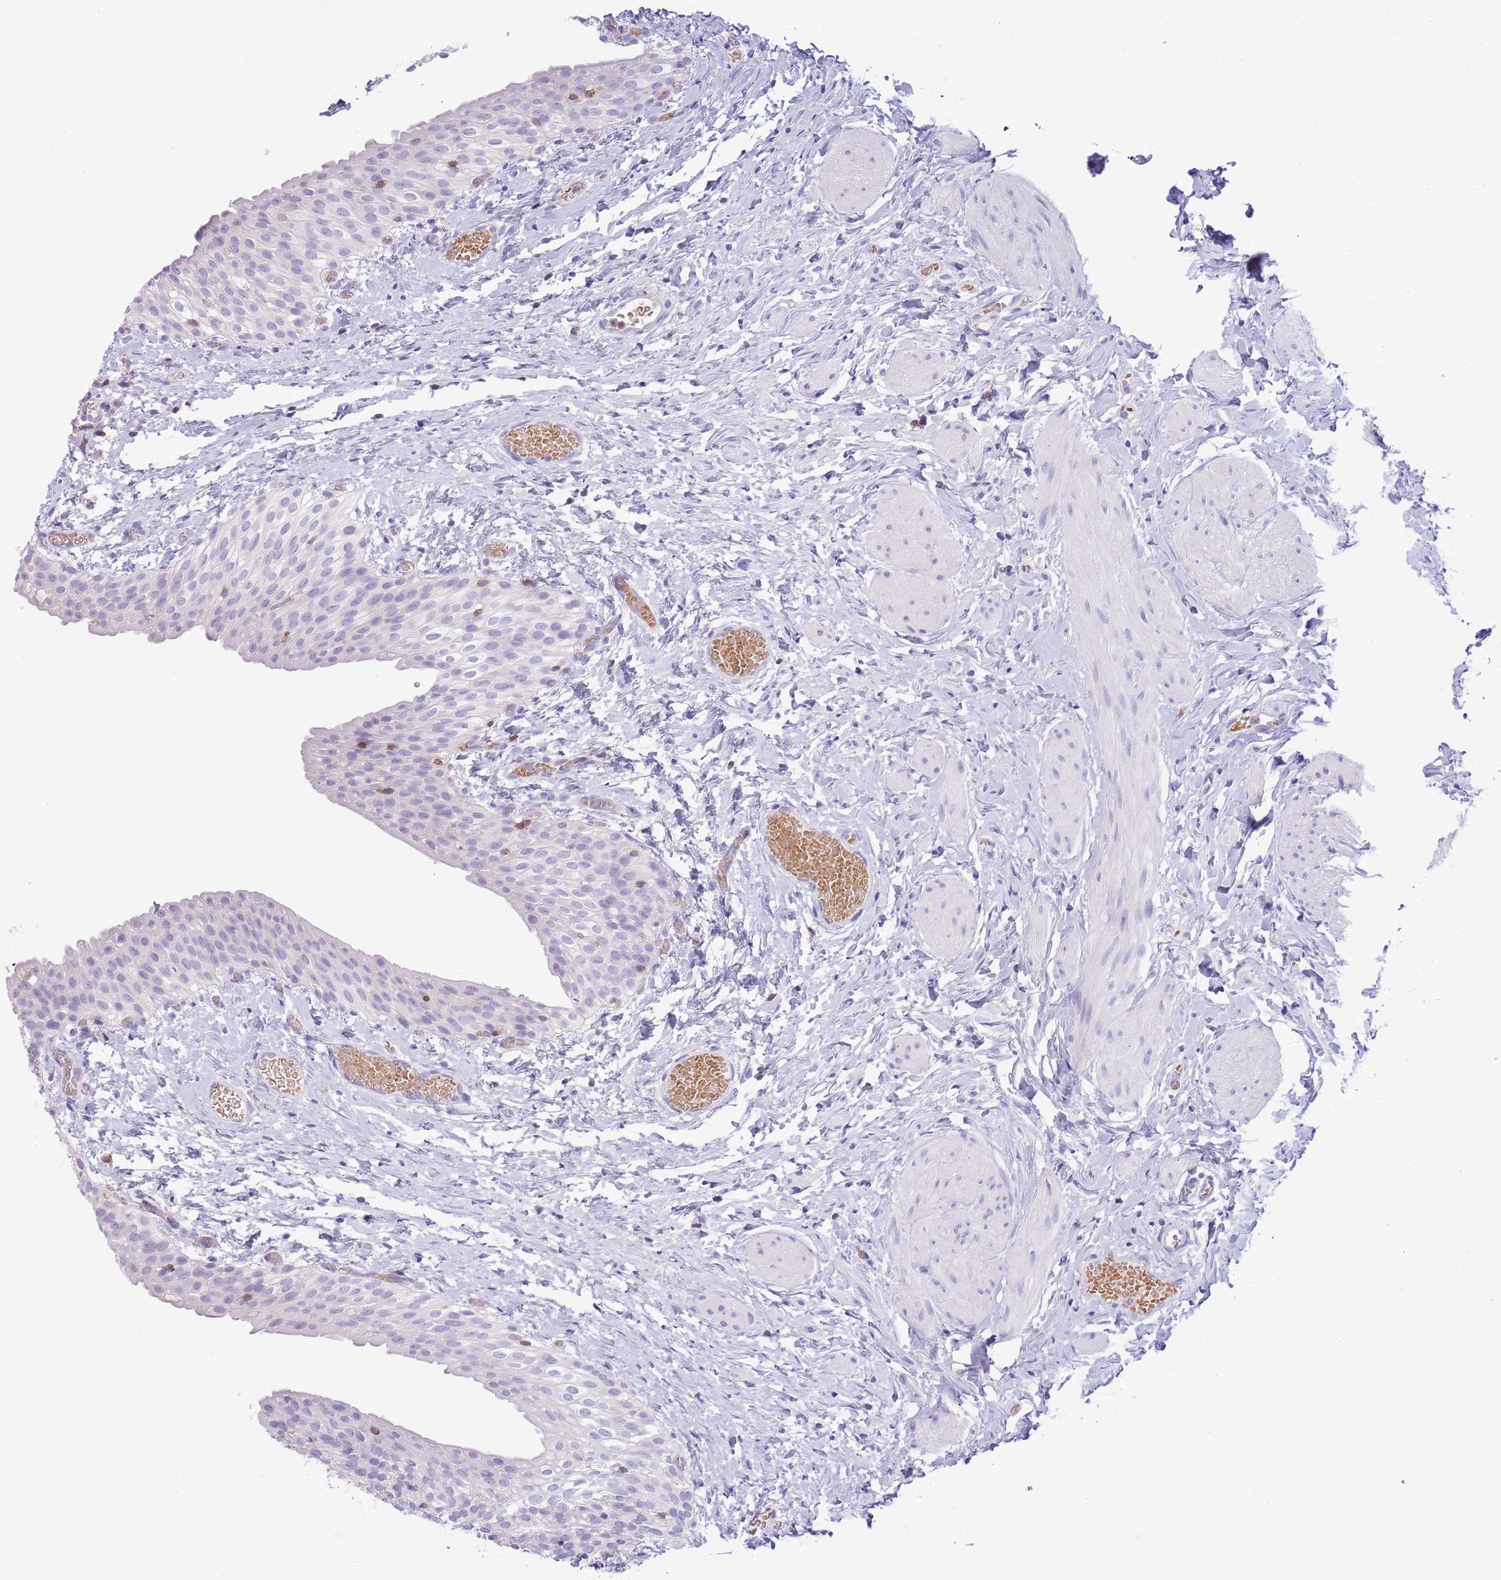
{"staining": {"intensity": "negative", "quantity": "none", "location": "none"}, "tissue": "urinary bladder", "cell_type": "Urothelial cells", "image_type": "normal", "snomed": [{"axis": "morphology", "description": "Normal tissue, NOS"}, {"axis": "topography", "description": "Urinary bladder"}], "caption": "Urinary bladder stained for a protein using immunohistochemistry (IHC) demonstrates no positivity urothelial cells.", "gene": "OR4Q3", "patient": {"sex": "male", "age": 1}}